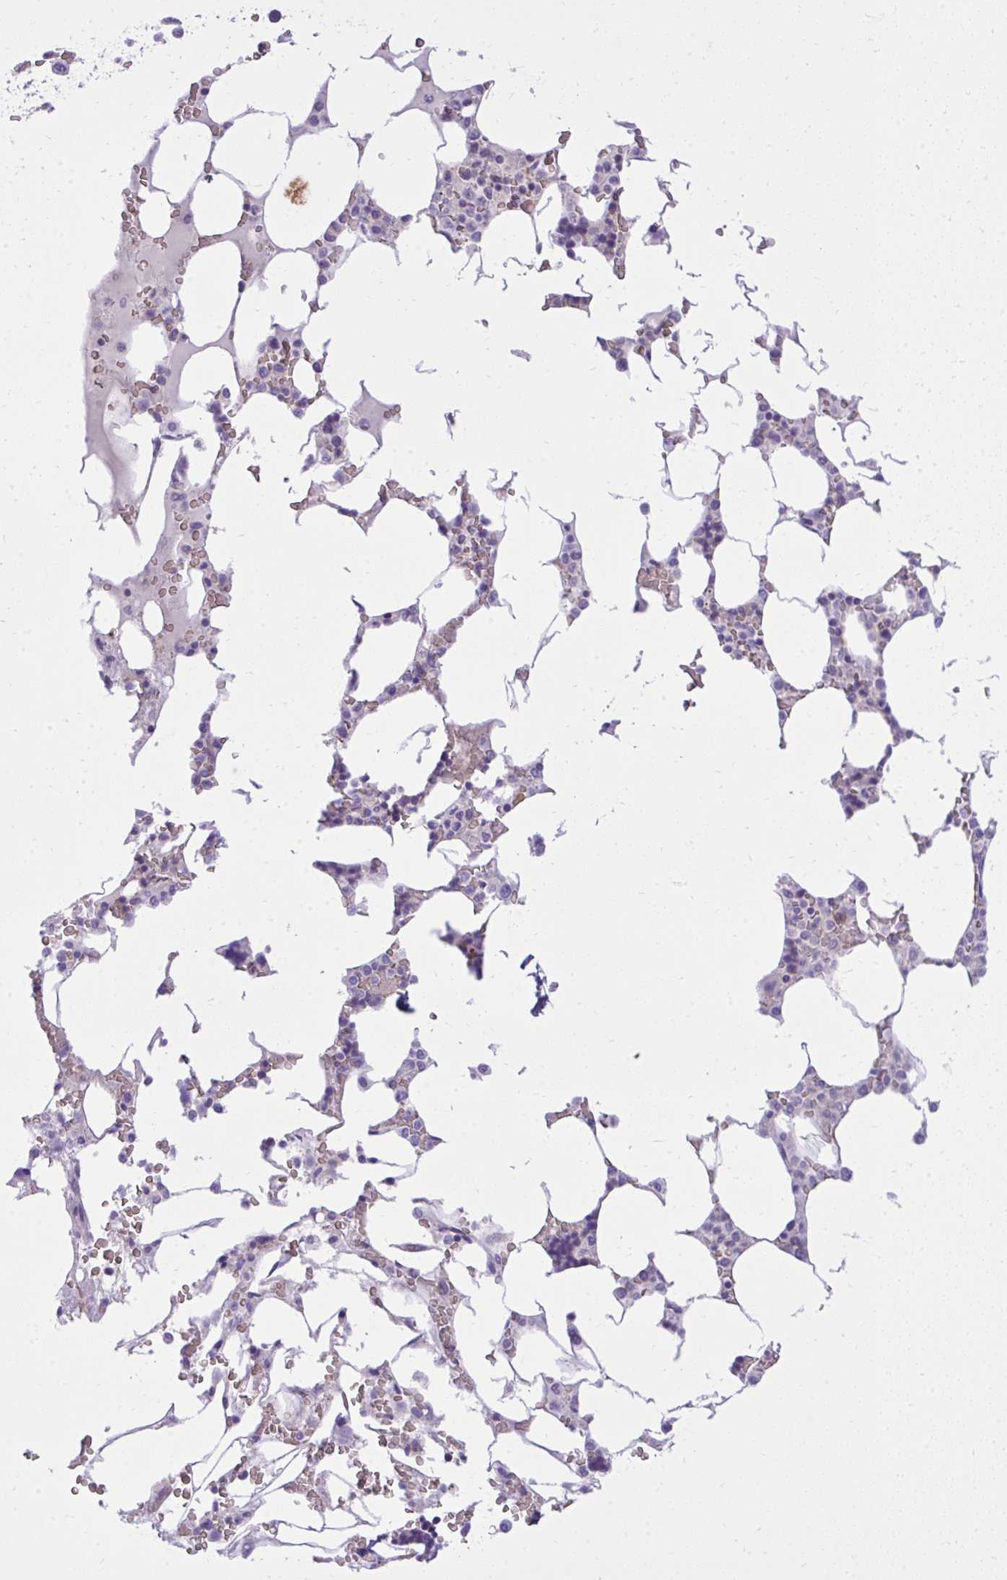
{"staining": {"intensity": "negative", "quantity": "none", "location": "none"}, "tissue": "bone marrow", "cell_type": "Hematopoietic cells", "image_type": "normal", "snomed": [{"axis": "morphology", "description": "Normal tissue, NOS"}, {"axis": "topography", "description": "Bone marrow"}], "caption": "Hematopoietic cells are negative for brown protein staining in unremarkable bone marrow. (Stains: DAB (3,3'-diaminobenzidine) IHC with hematoxylin counter stain, Microscopy: brightfield microscopy at high magnification).", "gene": "PITPNM3", "patient": {"sex": "male", "age": 64}}